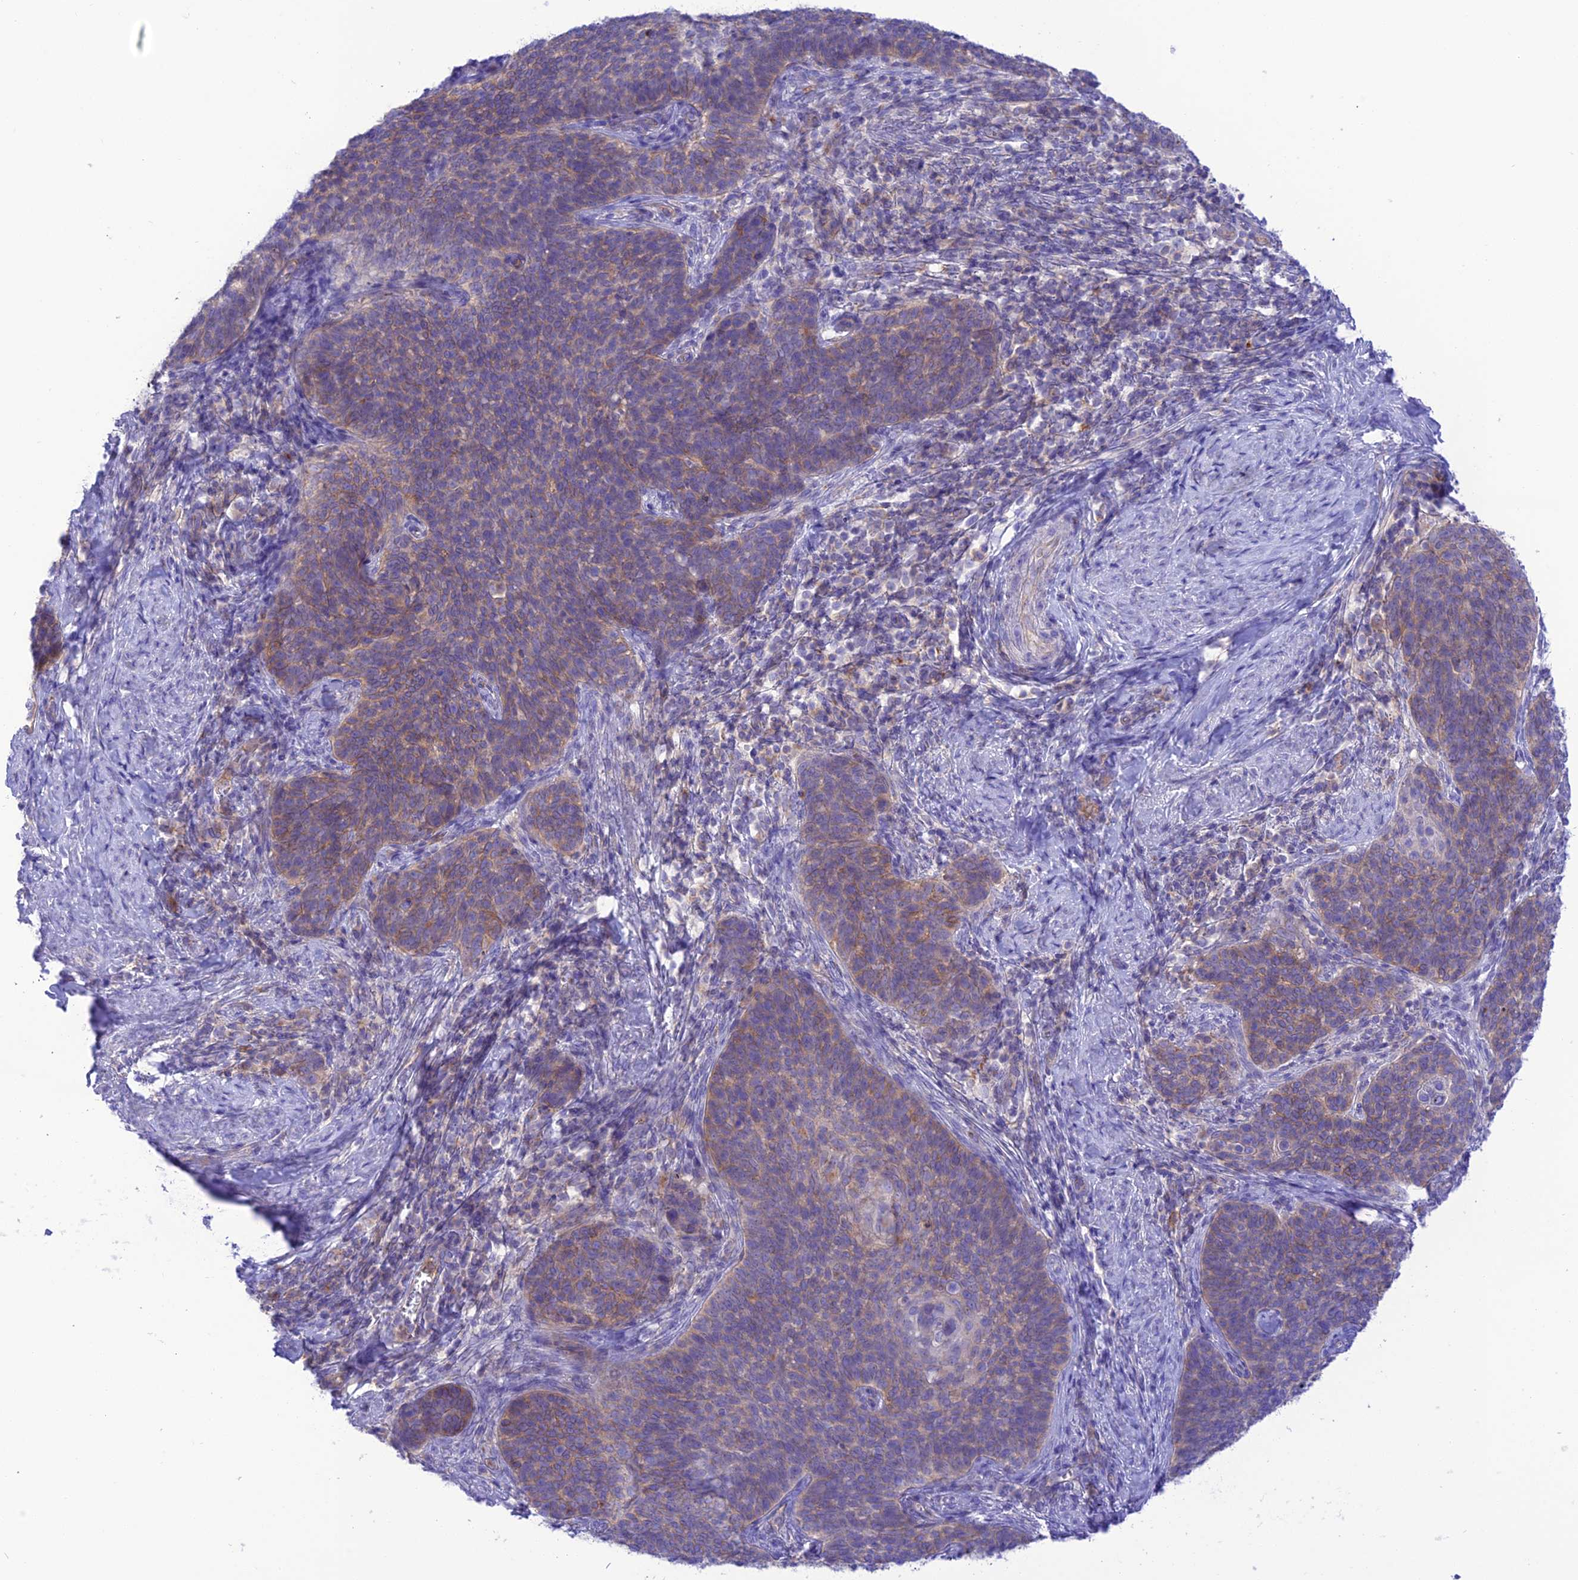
{"staining": {"intensity": "weak", "quantity": "25%-75%", "location": "cytoplasmic/membranous"}, "tissue": "cervical cancer", "cell_type": "Tumor cells", "image_type": "cancer", "snomed": [{"axis": "morphology", "description": "Normal tissue, NOS"}, {"axis": "morphology", "description": "Squamous cell carcinoma, NOS"}, {"axis": "topography", "description": "Cervix"}], "caption": "Immunohistochemistry staining of cervical cancer, which displays low levels of weak cytoplasmic/membranous positivity in approximately 25%-75% of tumor cells indicating weak cytoplasmic/membranous protein staining. The staining was performed using DAB (brown) for protein detection and nuclei were counterstained in hematoxylin (blue).", "gene": "CHSY3", "patient": {"sex": "female", "age": 39}}